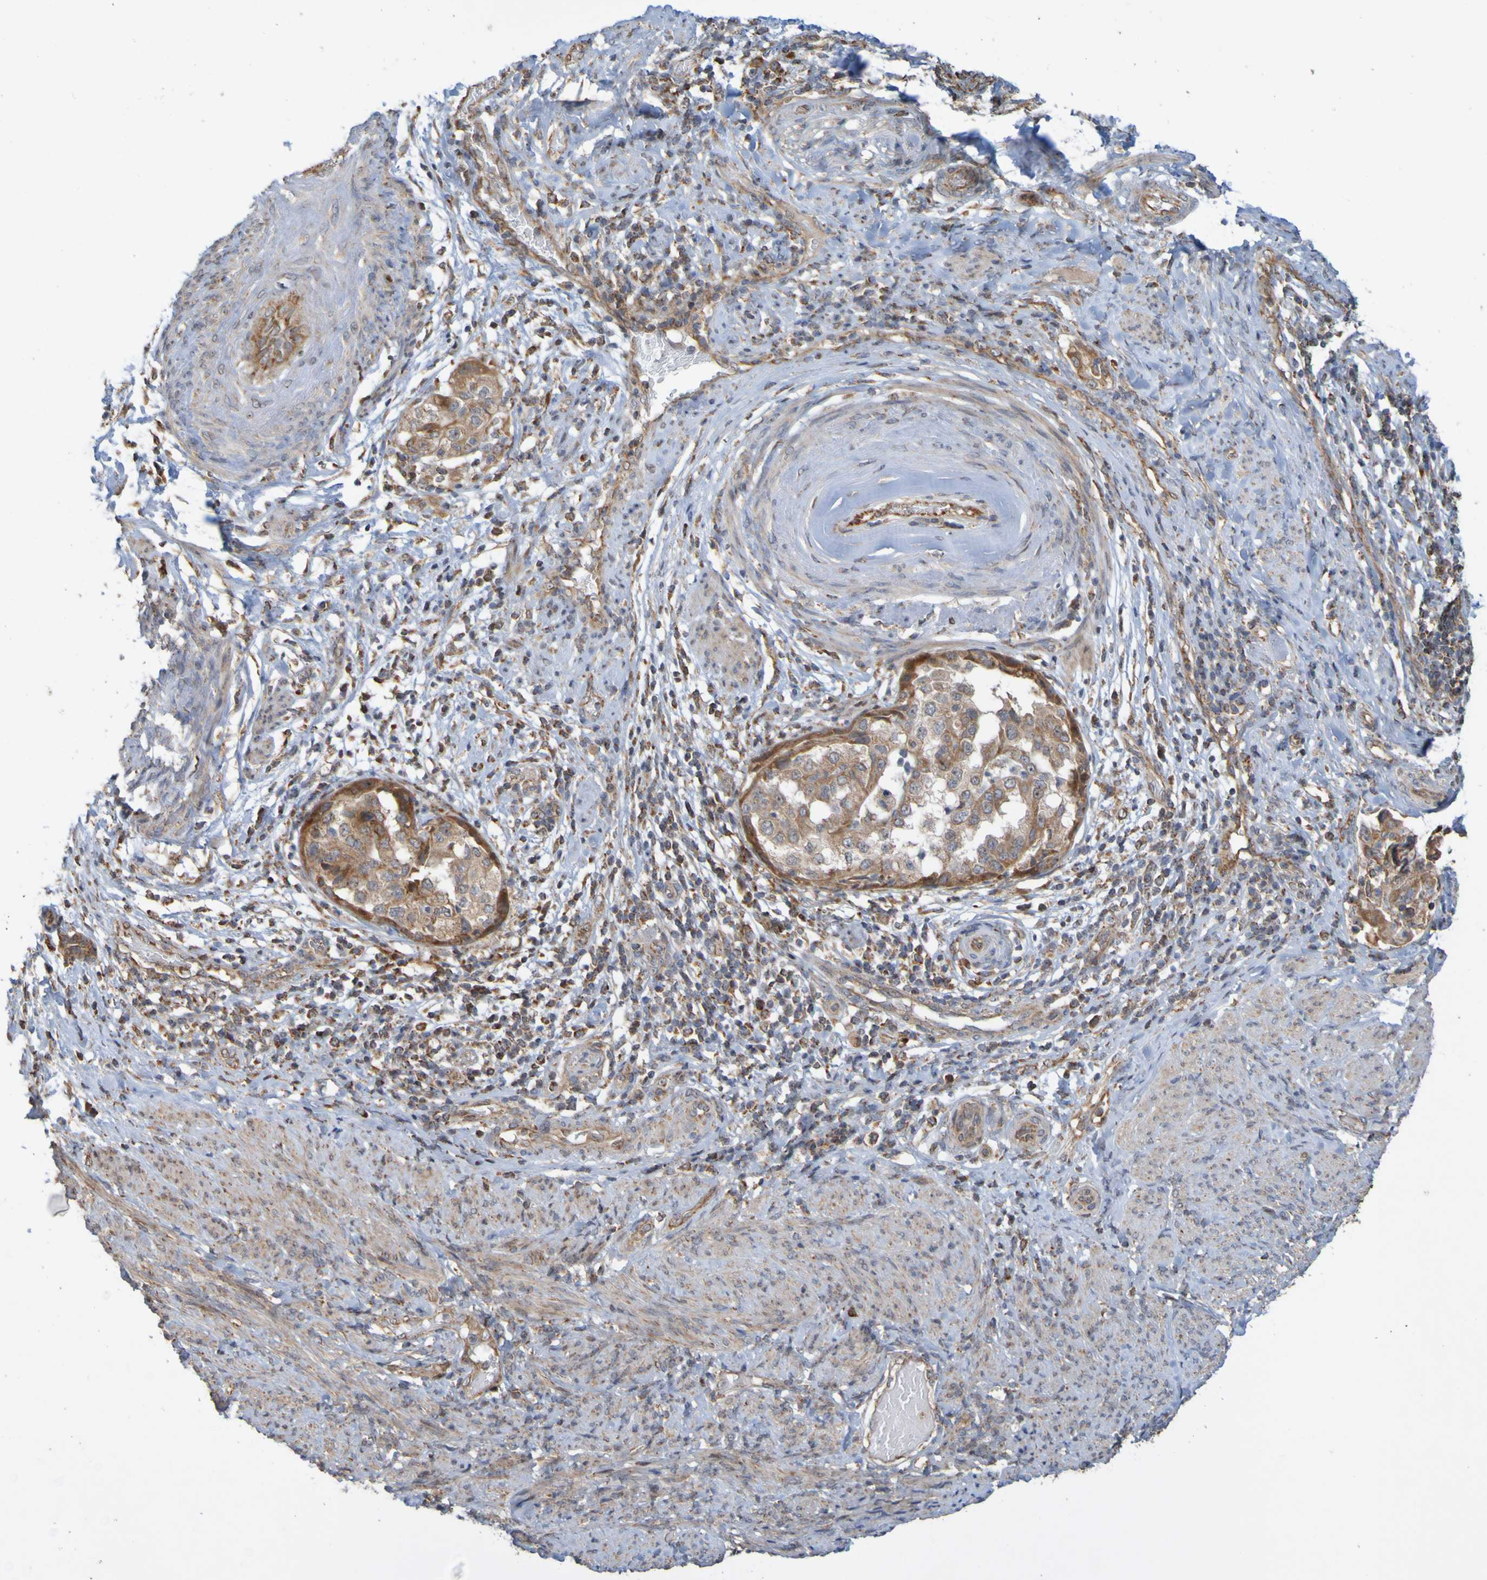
{"staining": {"intensity": "moderate", "quantity": ">75%", "location": "cytoplasmic/membranous"}, "tissue": "endometrial cancer", "cell_type": "Tumor cells", "image_type": "cancer", "snomed": [{"axis": "morphology", "description": "Adenocarcinoma, NOS"}, {"axis": "topography", "description": "Endometrium"}], "caption": "Tumor cells exhibit moderate cytoplasmic/membranous positivity in about >75% of cells in endometrial adenocarcinoma.", "gene": "TMBIM1", "patient": {"sex": "female", "age": 85}}